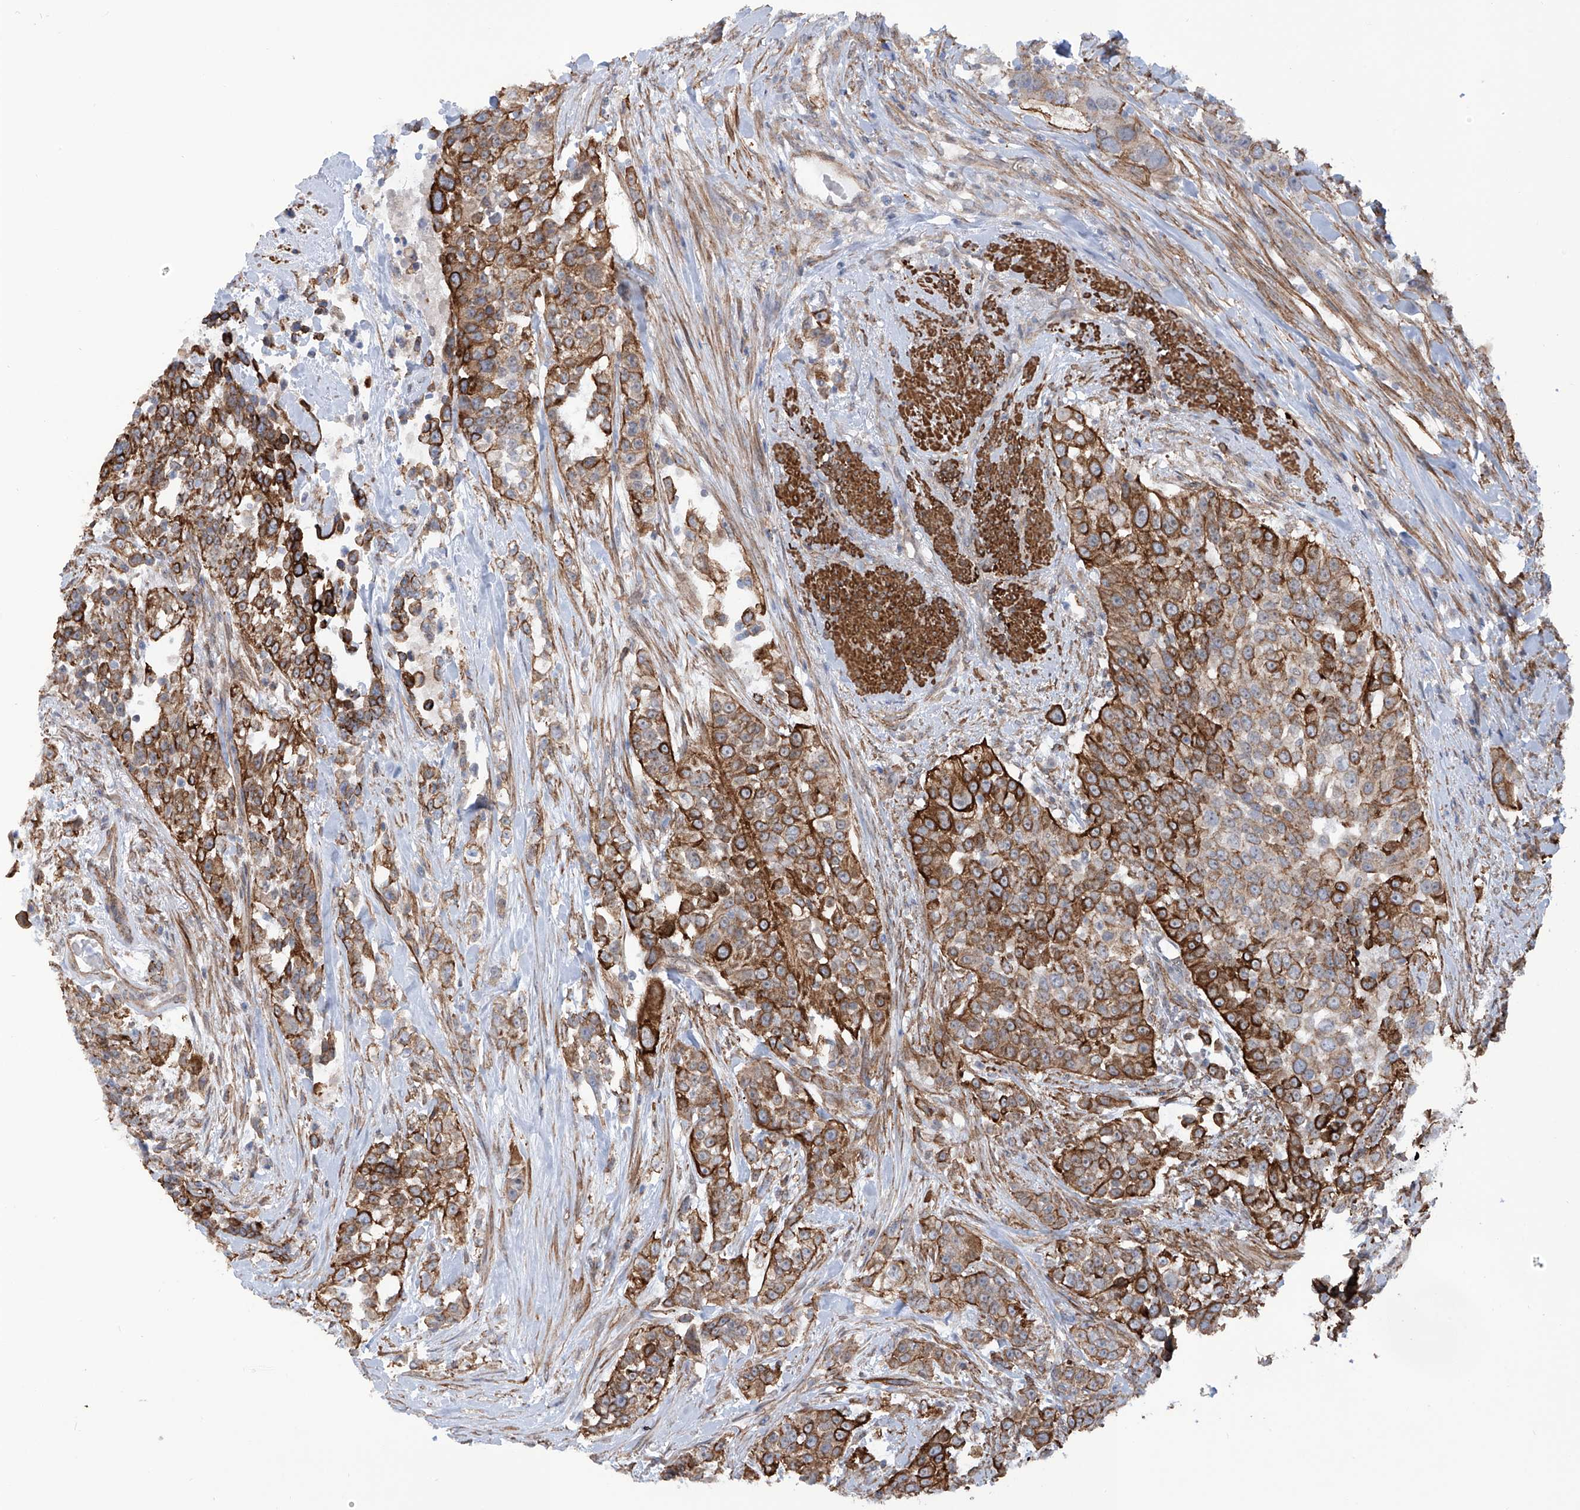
{"staining": {"intensity": "strong", "quantity": ">75%", "location": "cytoplasmic/membranous"}, "tissue": "urothelial cancer", "cell_type": "Tumor cells", "image_type": "cancer", "snomed": [{"axis": "morphology", "description": "Urothelial carcinoma, High grade"}, {"axis": "topography", "description": "Urinary bladder"}], "caption": "Strong cytoplasmic/membranous positivity for a protein is present in approximately >75% of tumor cells of high-grade urothelial carcinoma using immunohistochemistry (IHC).", "gene": "ZNF490", "patient": {"sex": "female", "age": 80}}